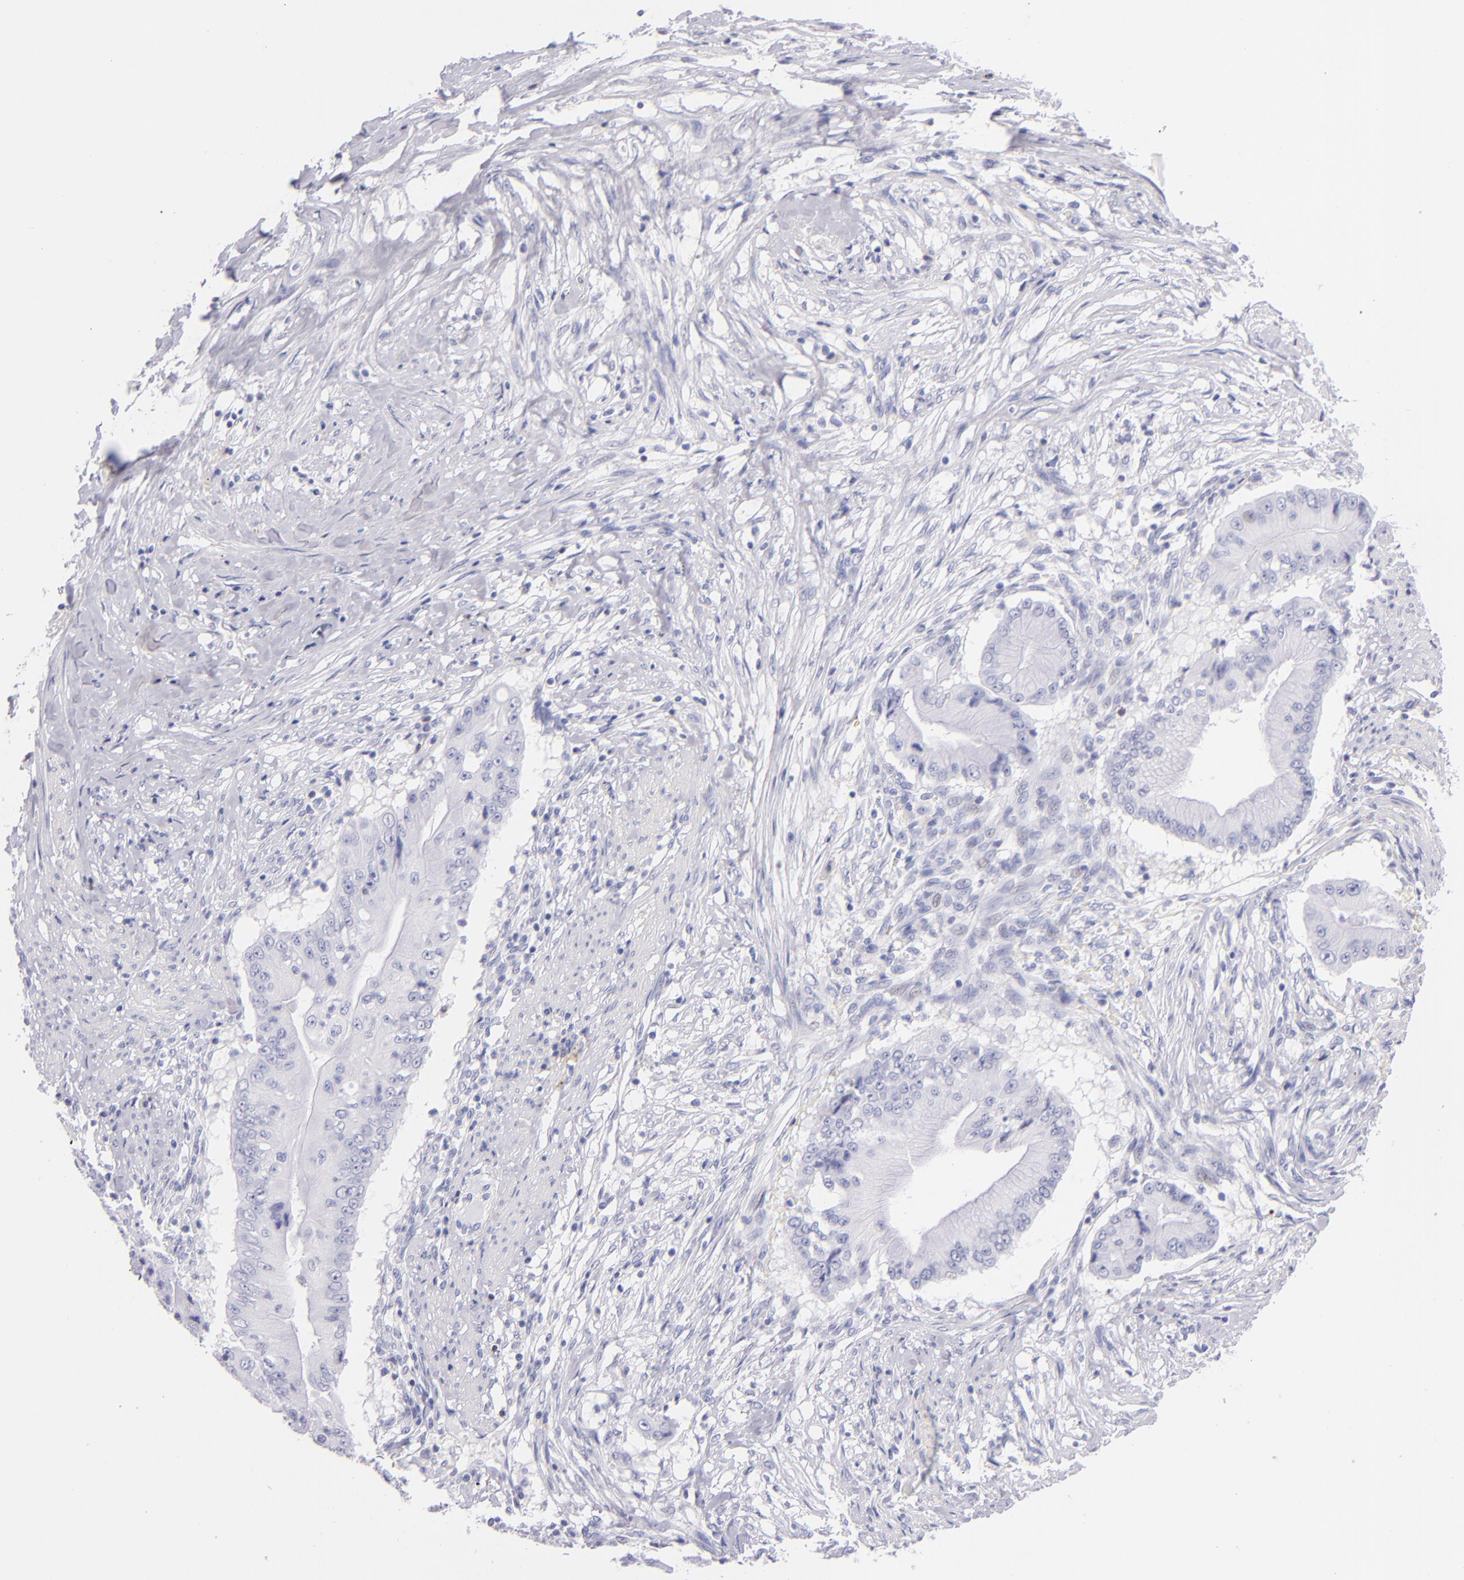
{"staining": {"intensity": "negative", "quantity": "none", "location": "none"}, "tissue": "pancreatic cancer", "cell_type": "Tumor cells", "image_type": "cancer", "snomed": [{"axis": "morphology", "description": "Adenocarcinoma, NOS"}, {"axis": "topography", "description": "Pancreas"}], "caption": "An immunohistochemistry photomicrograph of pancreatic cancer is shown. There is no staining in tumor cells of pancreatic cancer.", "gene": "PRF1", "patient": {"sex": "male", "age": 62}}